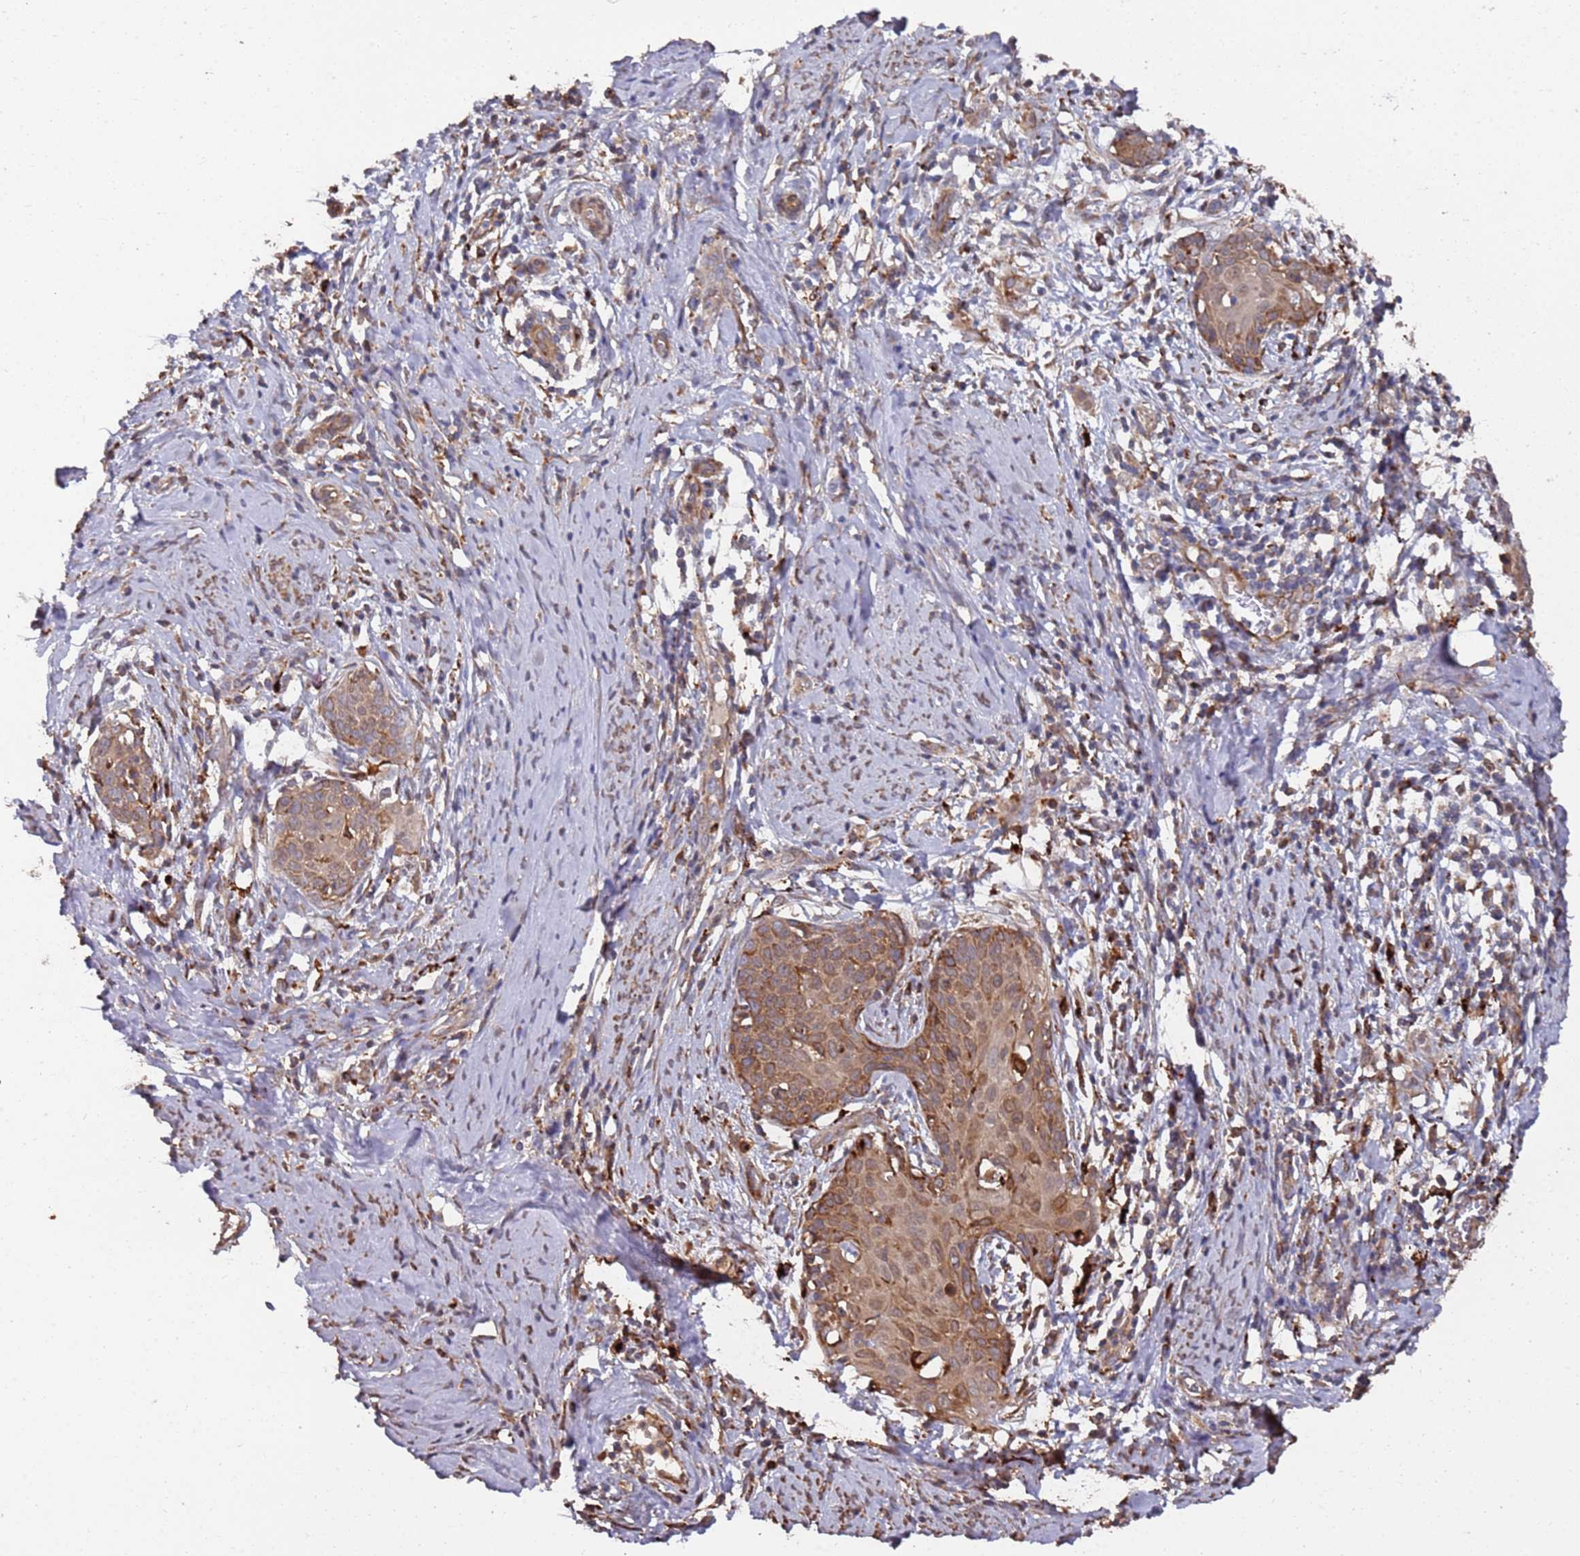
{"staining": {"intensity": "moderate", "quantity": "25%-75%", "location": "cytoplasmic/membranous"}, "tissue": "cervical cancer", "cell_type": "Tumor cells", "image_type": "cancer", "snomed": [{"axis": "morphology", "description": "Squamous cell carcinoma, NOS"}, {"axis": "topography", "description": "Cervix"}], "caption": "Cervical cancer (squamous cell carcinoma) tissue exhibits moderate cytoplasmic/membranous positivity in approximately 25%-75% of tumor cells", "gene": "LACC1", "patient": {"sex": "female", "age": 52}}